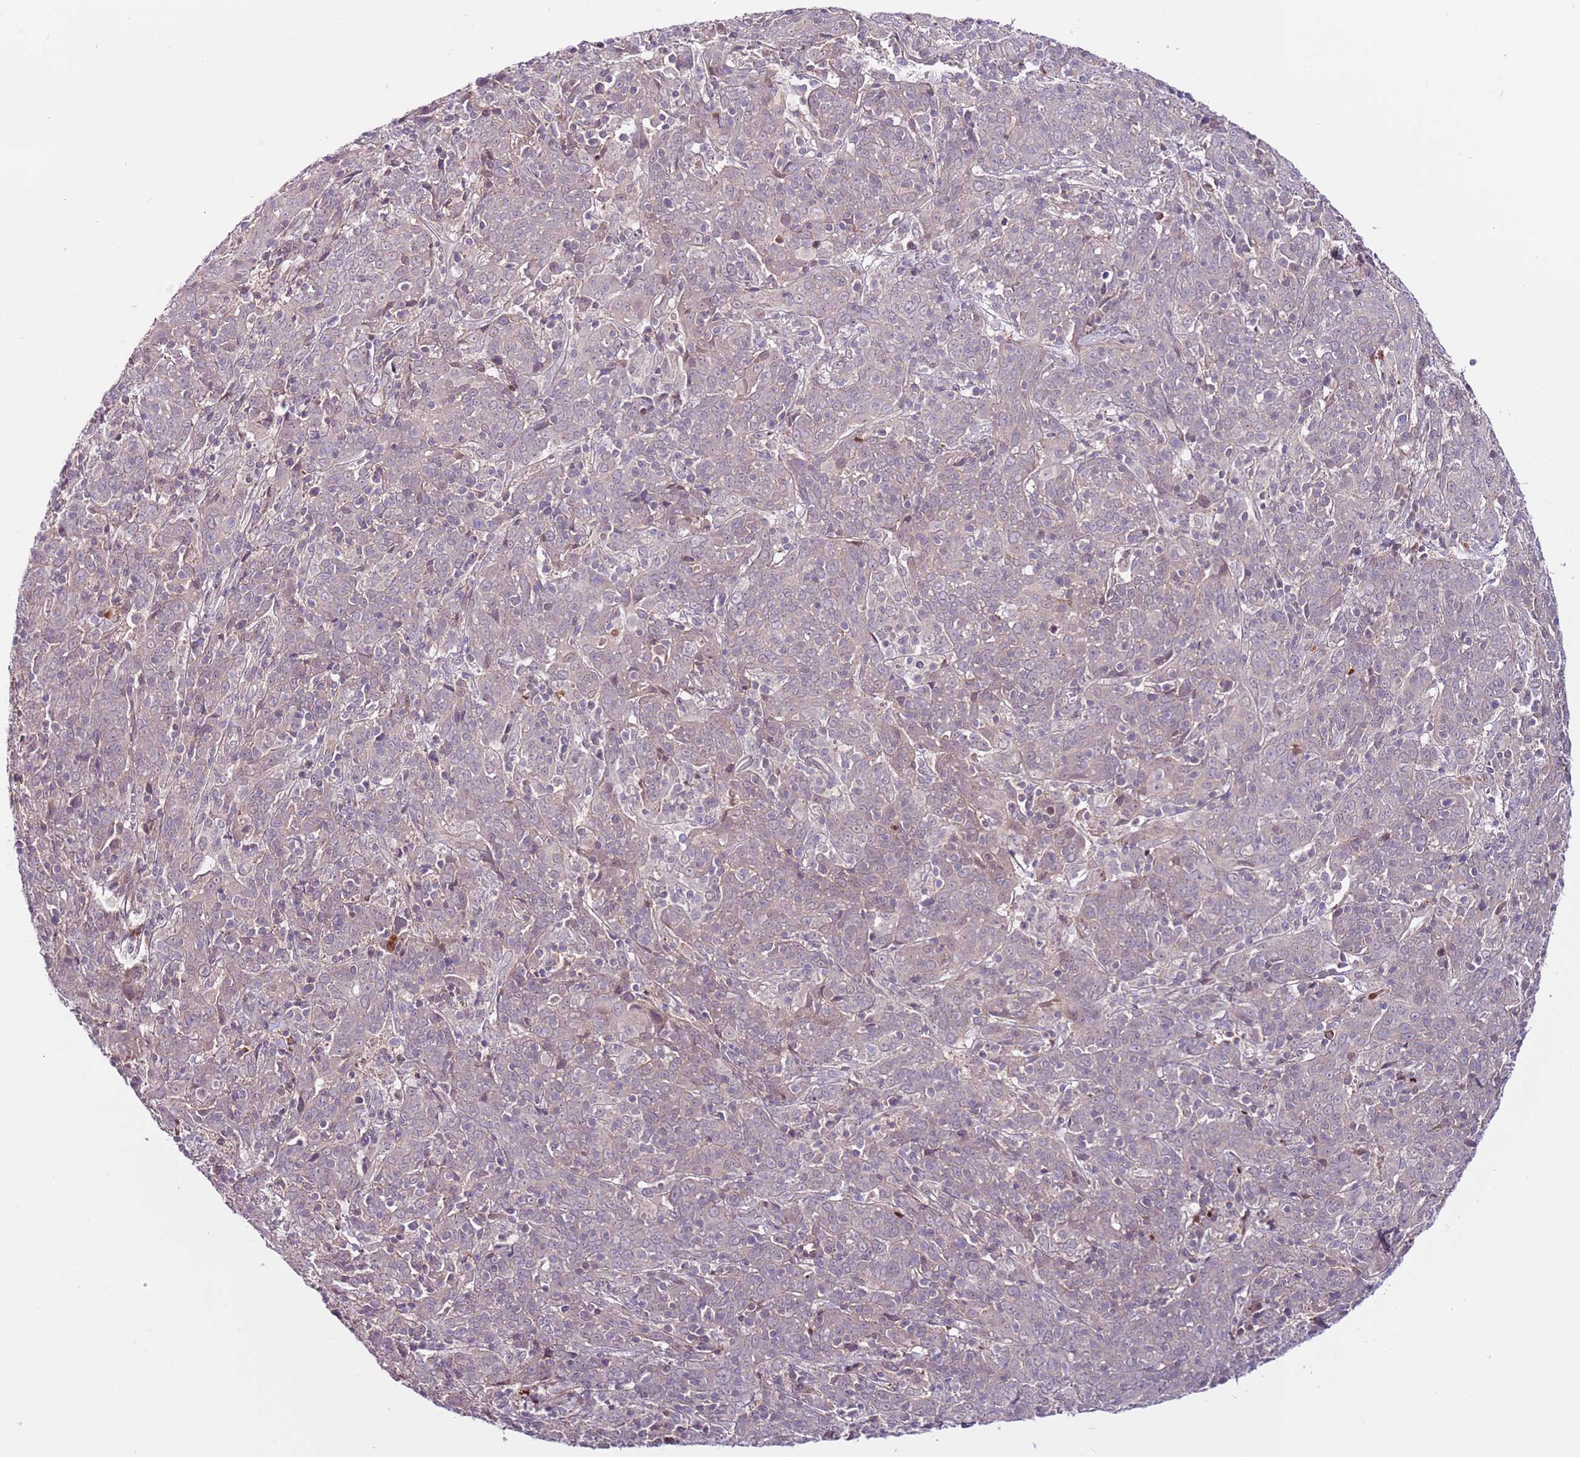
{"staining": {"intensity": "negative", "quantity": "none", "location": "none"}, "tissue": "cervical cancer", "cell_type": "Tumor cells", "image_type": "cancer", "snomed": [{"axis": "morphology", "description": "Squamous cell carcinoma, NOS"}, {"axis": "topography", "description": "Cervix"}], "caption": "High power microscopy photomicrograph of an immunohistochemistry photomicrograph of squamous cell carcinoma (cervical), revealing no significant expression in tumor cells.", "gene": "MTG2", "patient": {"sex": "female", "age": 67}}